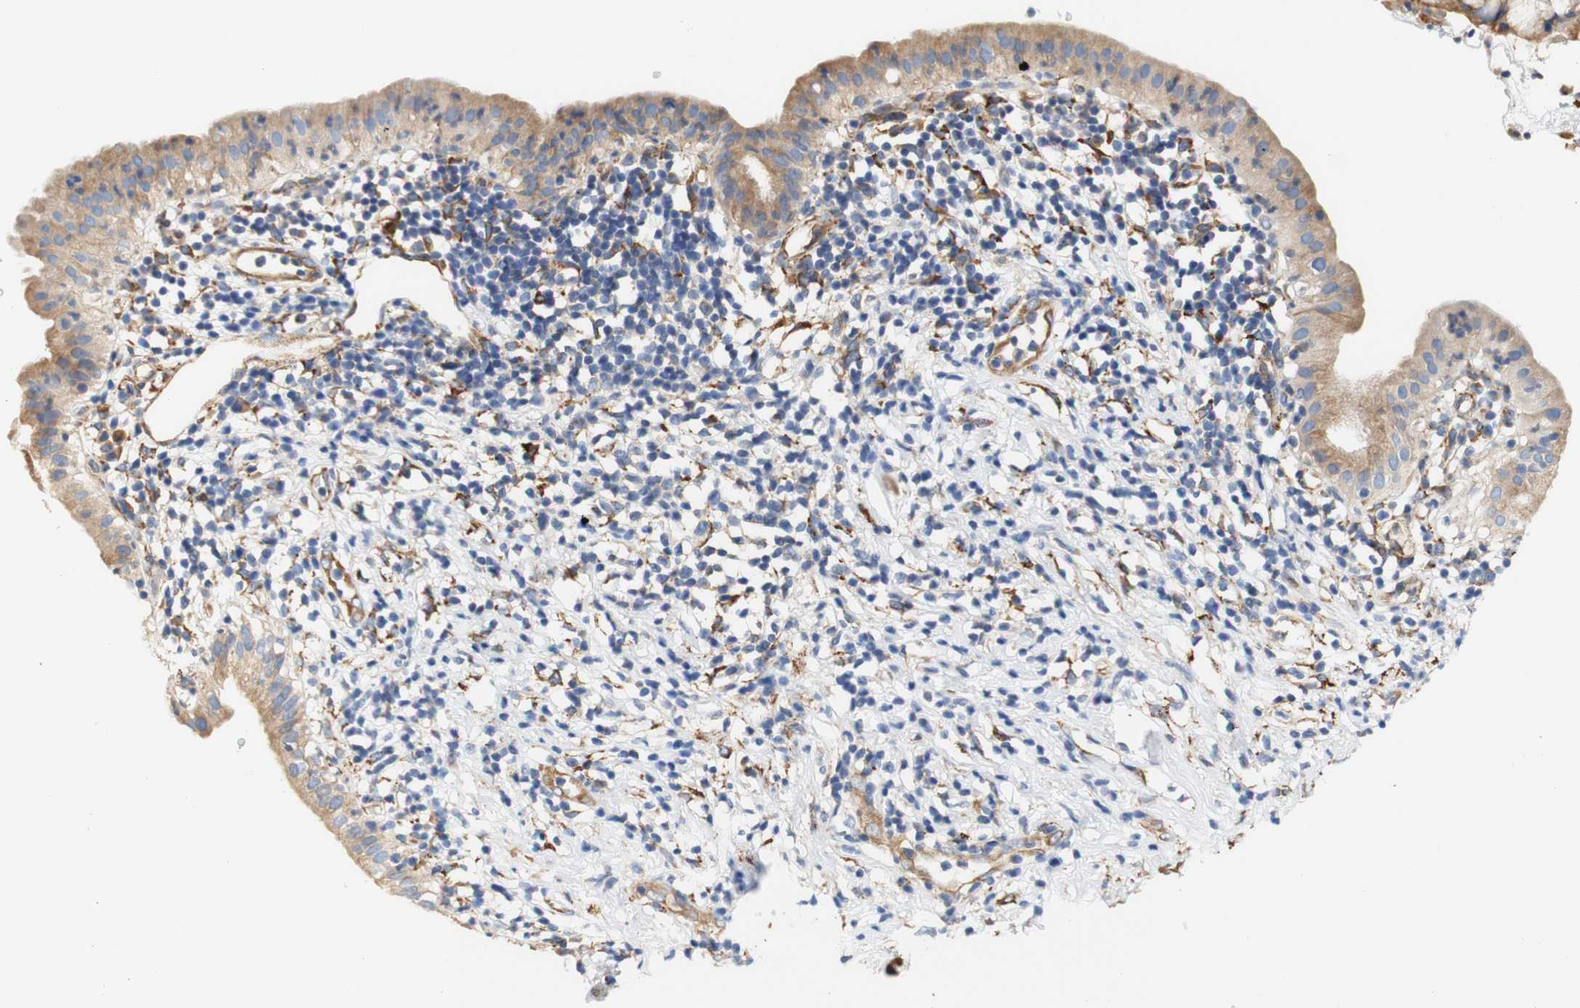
{"staining": {"intensity": "moderate", "quantity": ">75%", "location": "cytoplasmic/membranous"}, "tissue": "pancreatic cancer", "cell_type": "Tumor cells", "image_type": "cancer", "snomed": [{"axis": "morphology", "description": "Adenocarcinoma, NOS"}, {"axis": "morphology", "description": "Adenocarcinoma, metastatic, NOS"}, {"axis": "topography", "description": "Lymph node"}, {"axis": "topography", "description": "Pancreas"}, {"axis": "topography", "description": "Duodenum"}], "caption": "Immunohistochemical staining of human pancreatic cancer demonstrates moderate cytoplasmic/membranous protein staining in approximately >75% of tumor cells.", "gene": "EIF2AK4", "patient": {"sex": "female", "age": 64}}